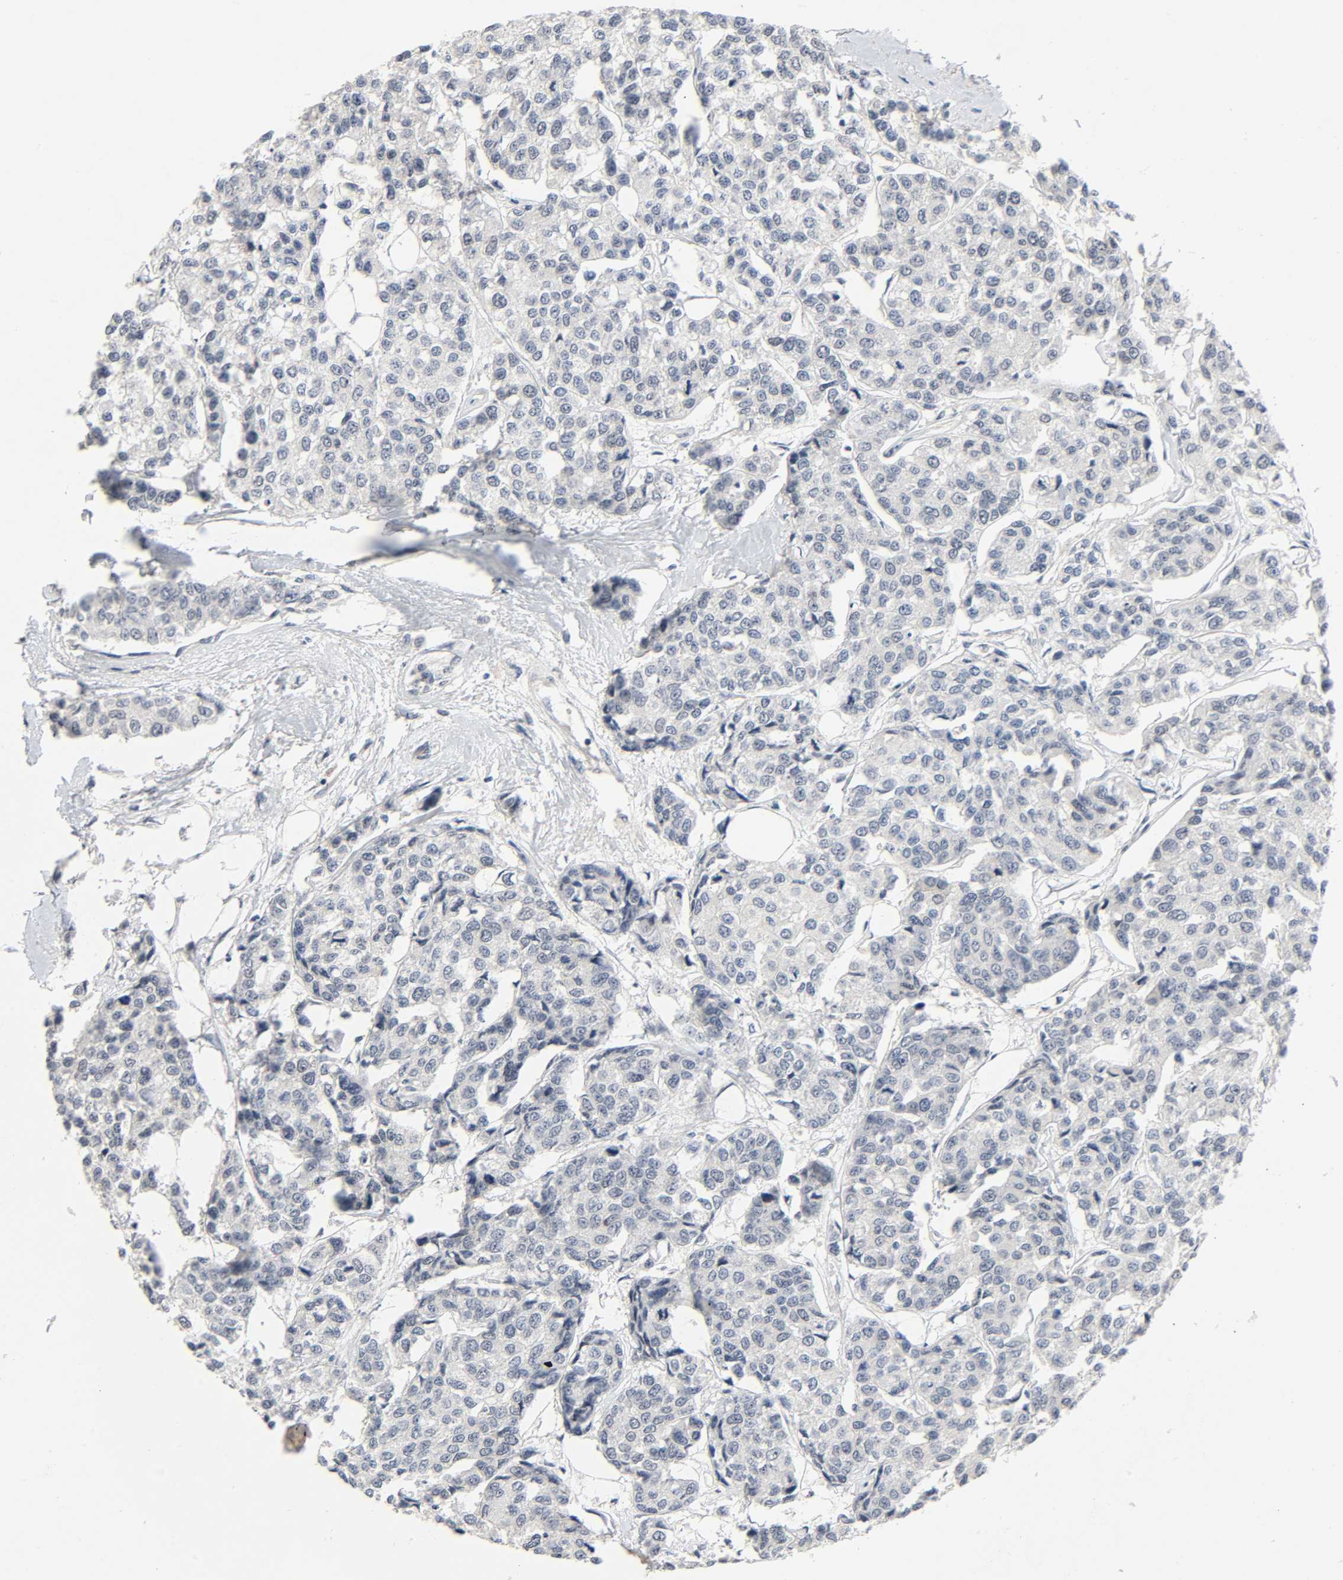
{"staining": {"intensity": "weak", "quantity": "<25%", "location": "nuclear"}, "tissue": "breast cancer", "cell_type": "Tumor cells", "image_type": "cancer", "snomed": [{"axis": "morphology", "description": "Duct carcinoma"}, {"axis": "topography", "description": "Breast"}], "caption": "Tumor cells show no significant positivity in breast infiltrating ductal carcinoma. The staining was performed using DAB to visualize the protein expression in brown, while the nuclei were stained in blue with hematoxylin (Magnification: 20x).", "gene": "MAPKAPK5", "patient": {"sex": "female", "age": 51}}